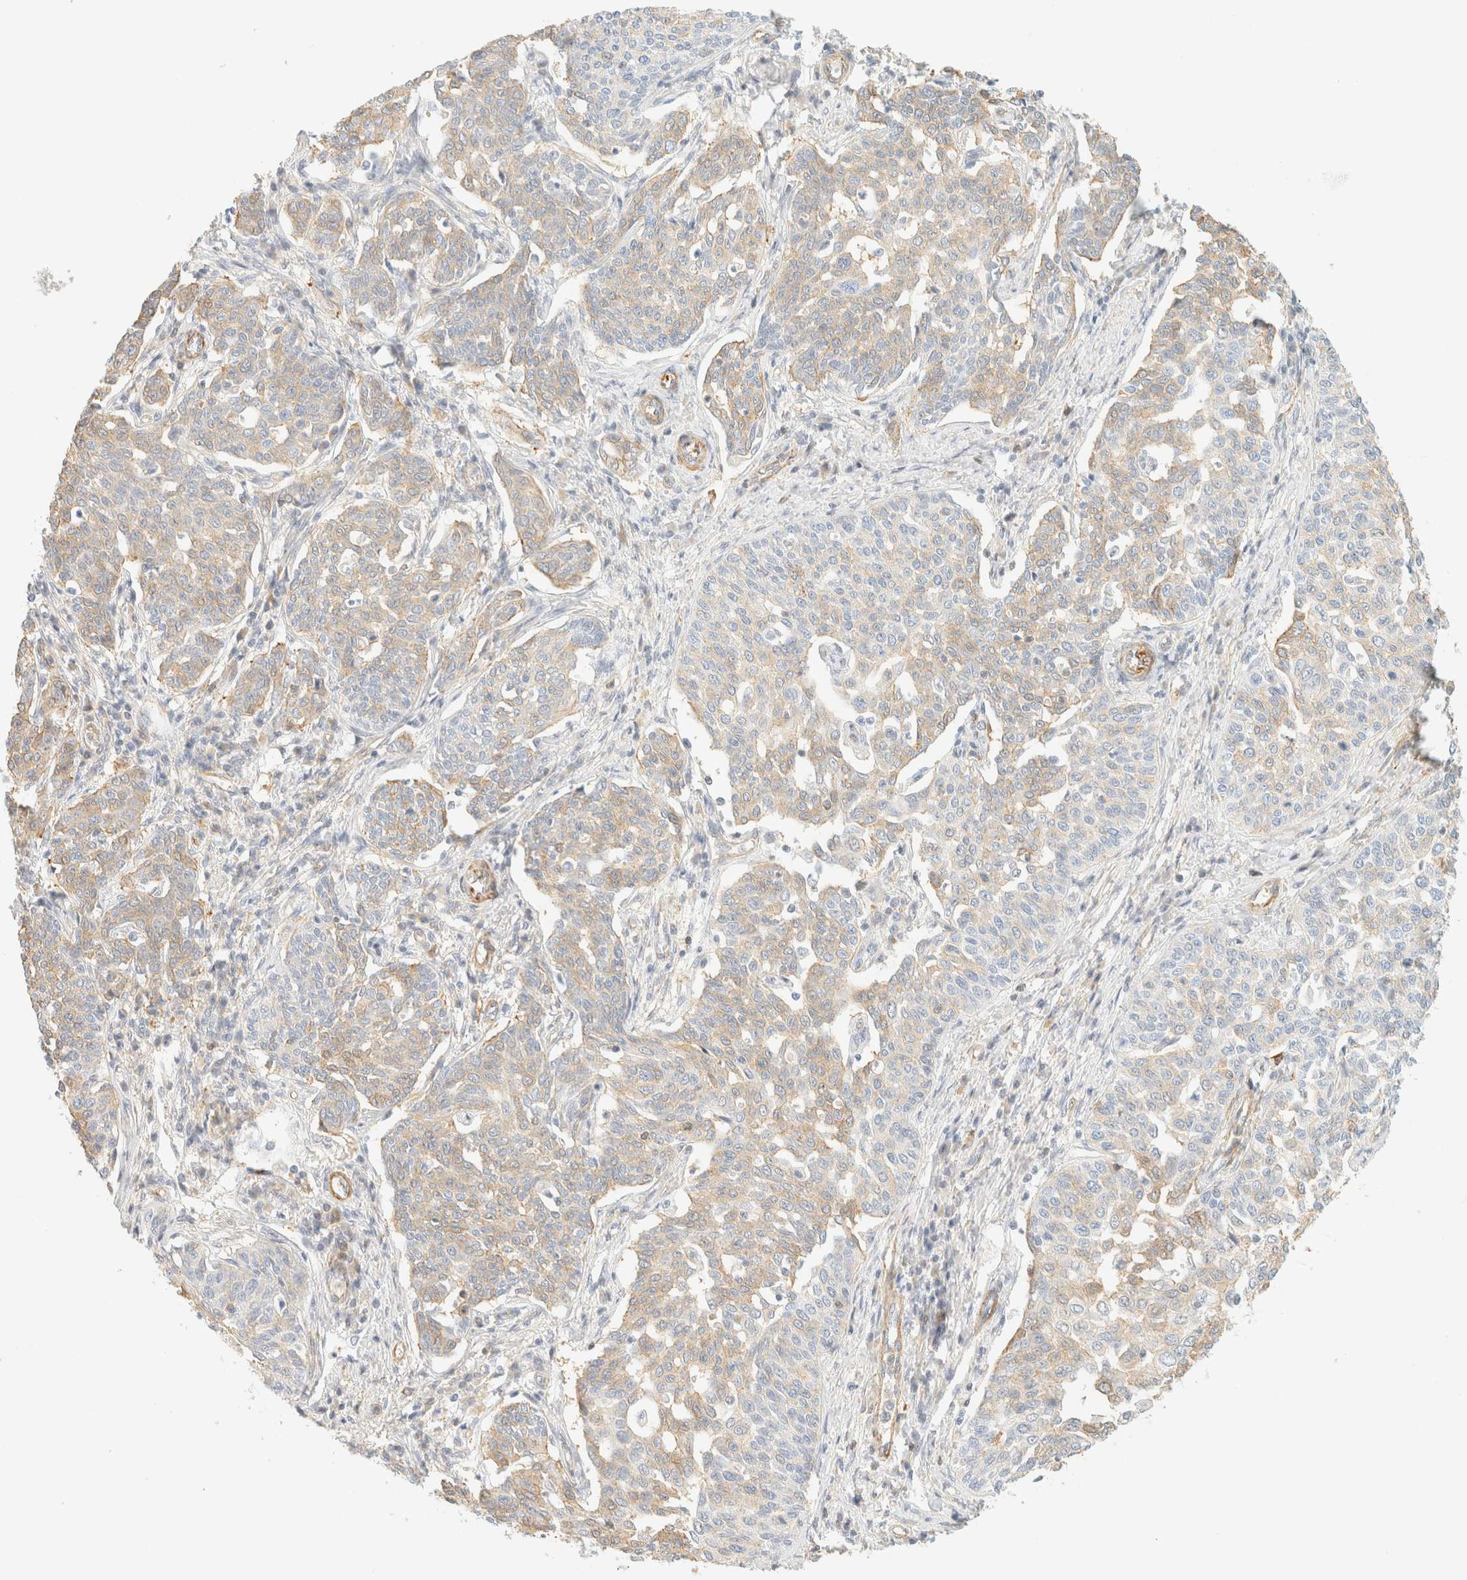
{"staining": {"intensity": "weak", "quantity": "<25%", "location": "cytoplasmic/membranous"}, "tissue": "cervical cancer", "cell_type": "Tumor cells", "image_type": "cancer", "snomed": [{"axis": "morphology", "description": "Squamous cell carcinoma, NOS"}, {"axis": "topography", "description": "Cervix"}], "caption": "IHC of human cervical cancer reveals no expression in tumor cells. Nuclei are stained in blue.", "gene": "OTOP2", "patient": {"sex": "female", "age": 34}}